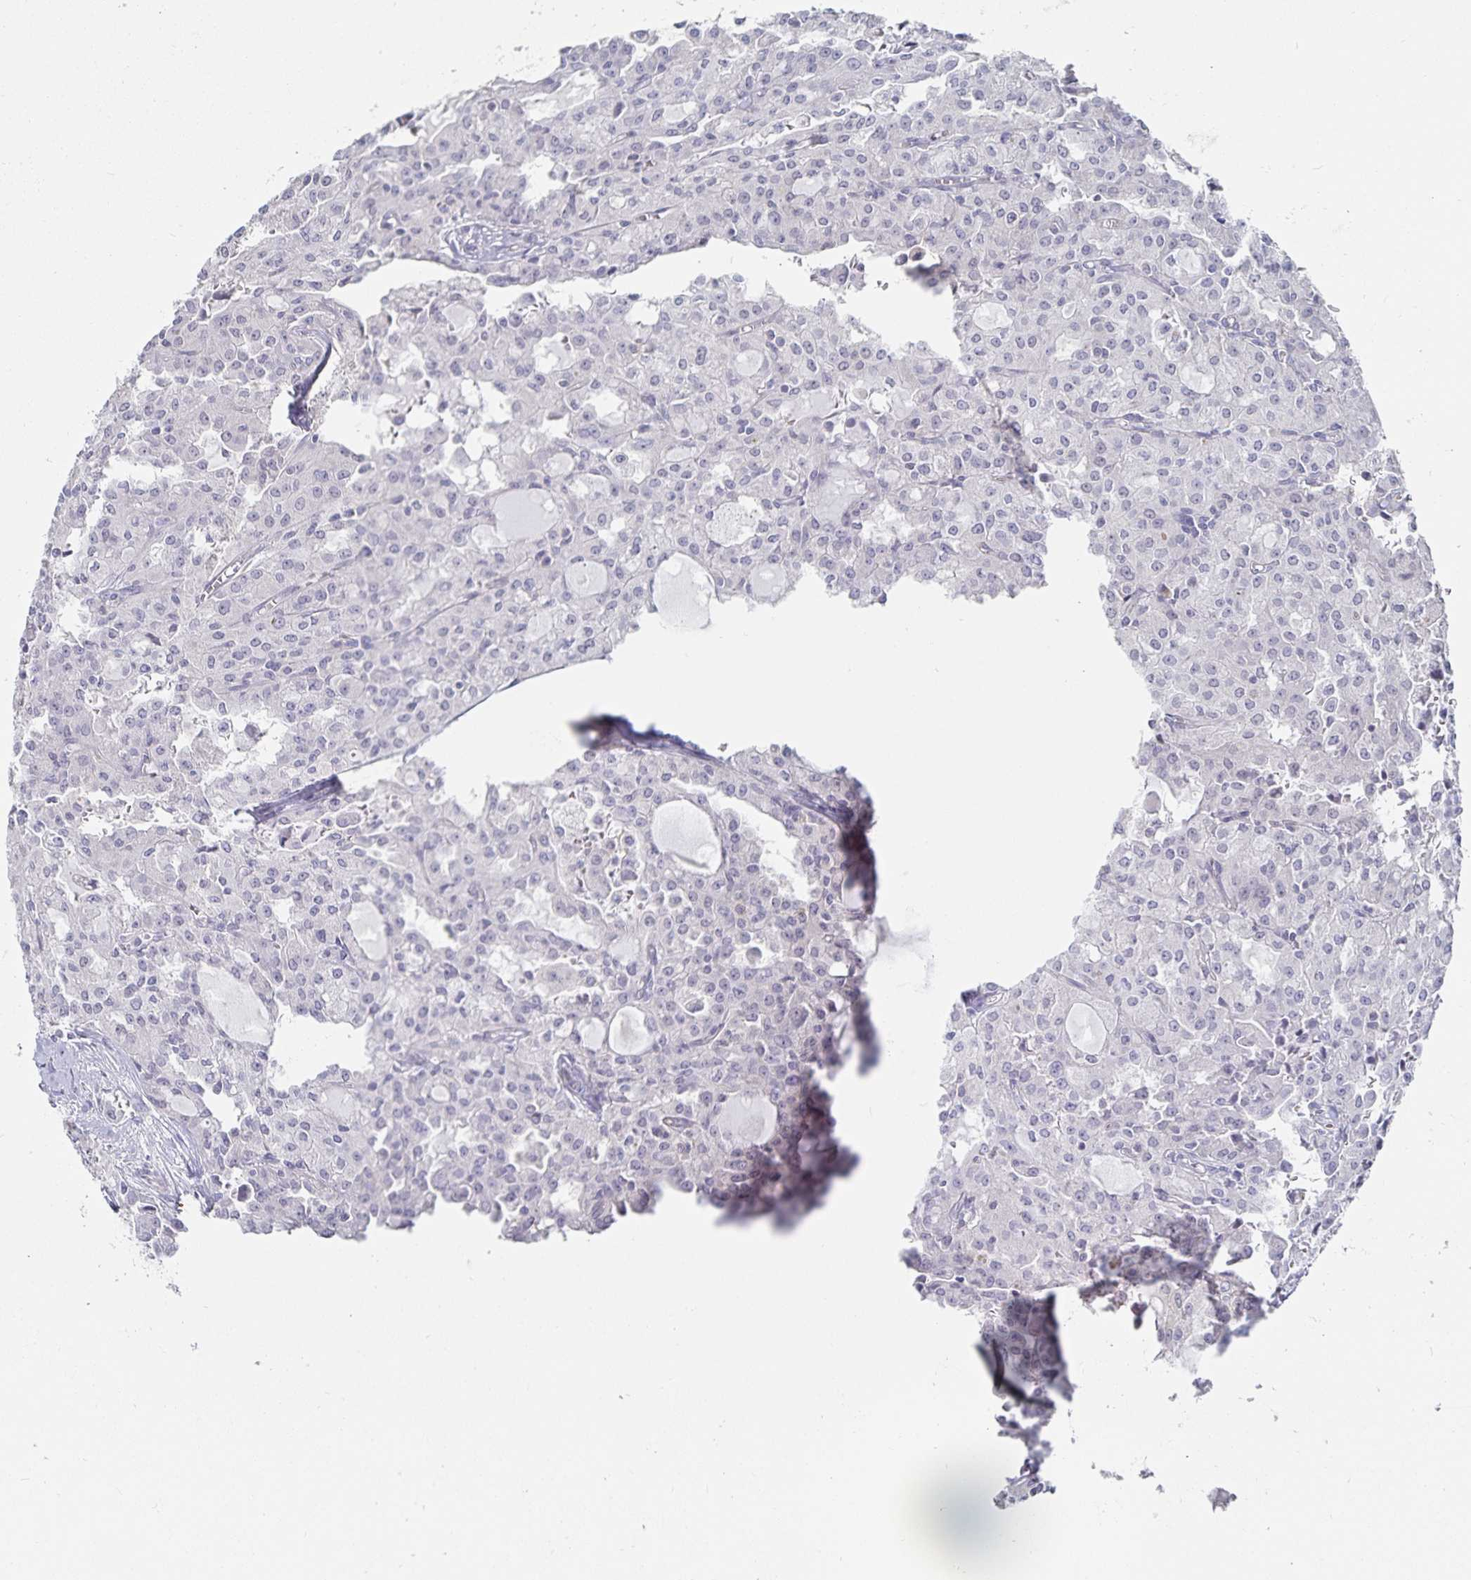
{"staining": {"intensity": "negative", "quantity": "none", "location": "none"}, "tissue": "head and neck cancer", "cell_type": "Tumor cells", "image_type": "cancer", "snomed": [{"axis": "morphology", "description": "Adenocarcinoma, NOS"}, {"axis": "topography", "description": "Head-Neck"}], "caption": "DAB immunohistochemical staining of human head and neck adenocarcinoma displays no significant staining in tumor cells.", "gene": "SFTPA1", "patient": {"sex": "male", "age": 64}}